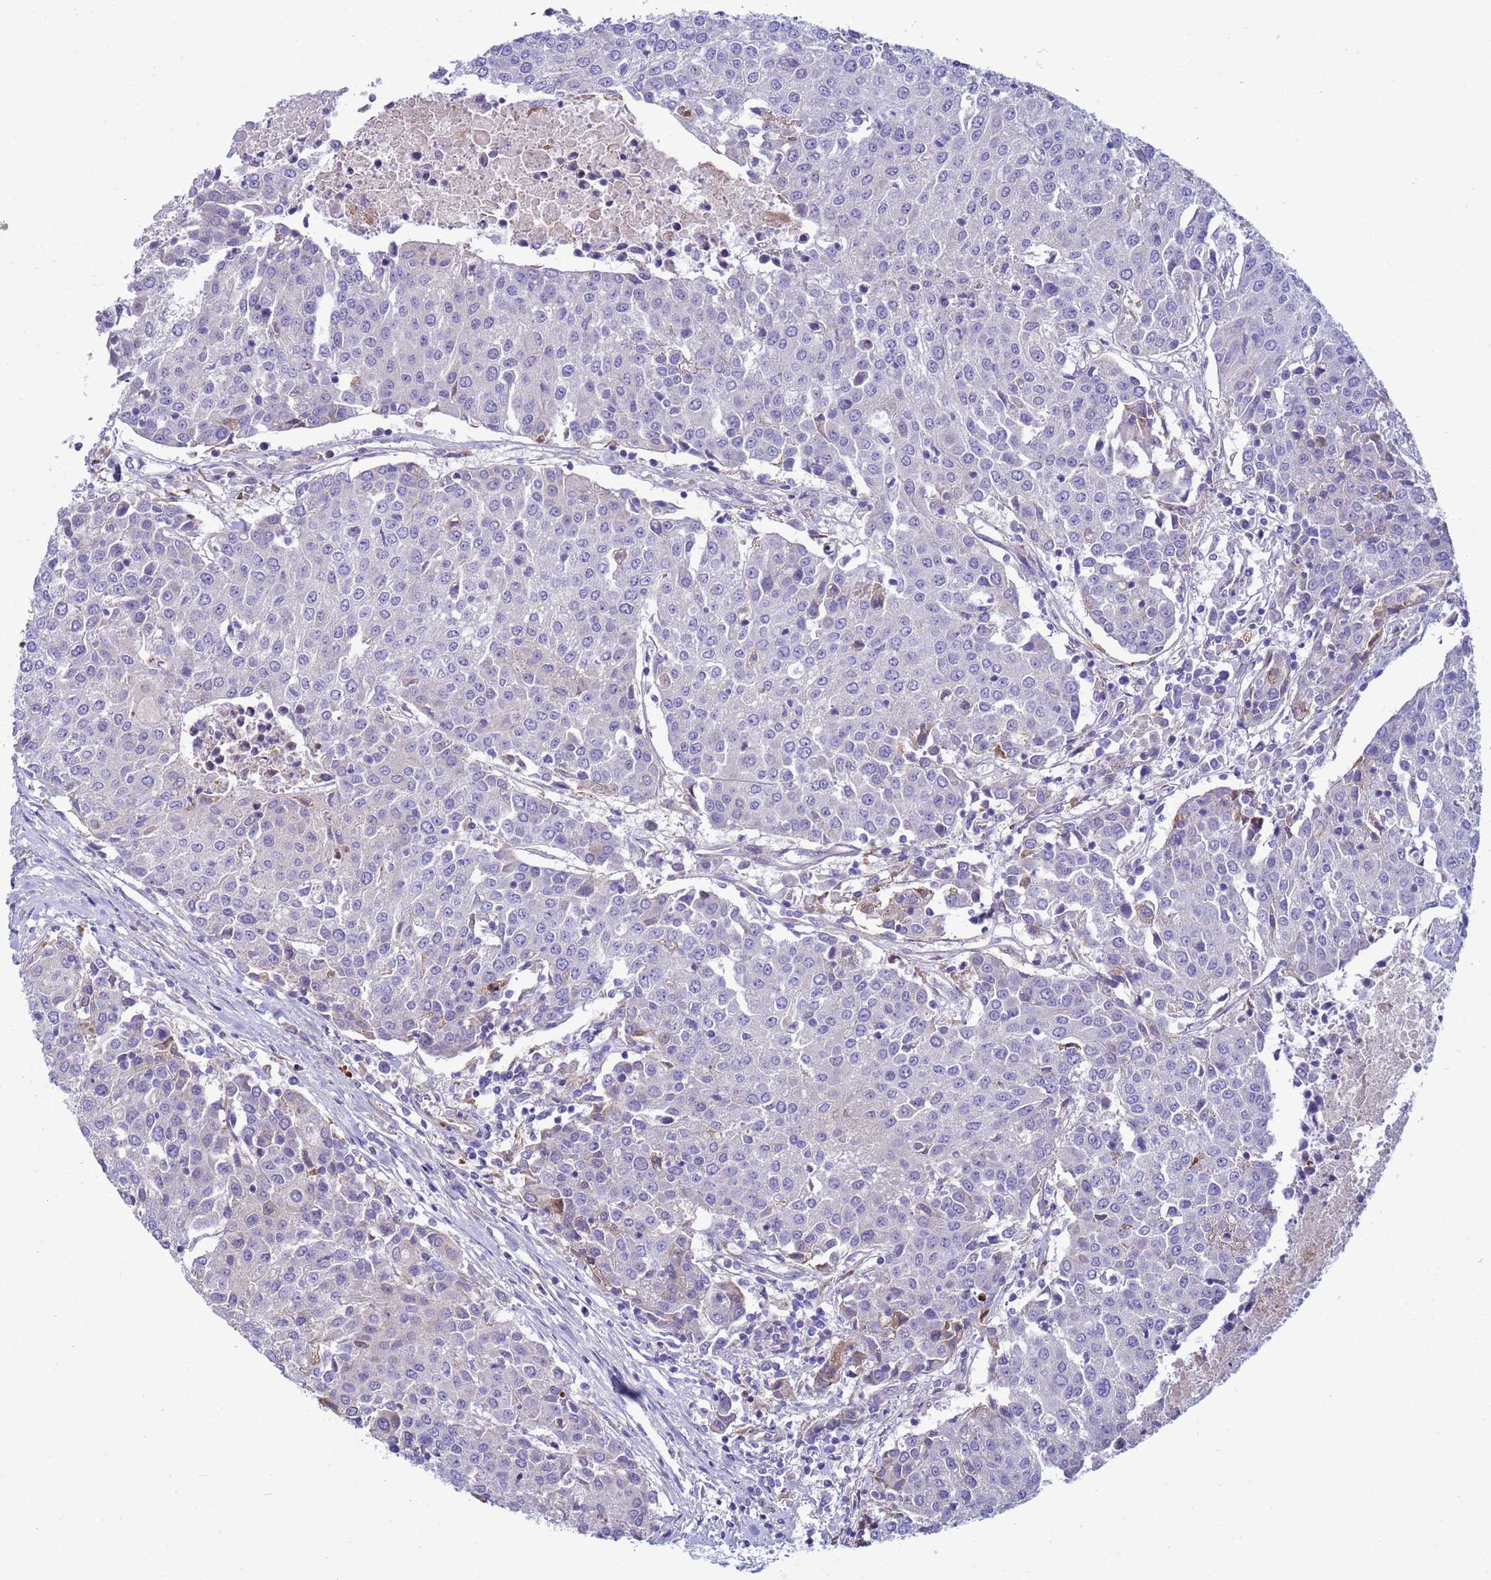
{"staining": {"intensity": "negative", "quantity": "none", "location": "none"}, "tissue": "urothelial cancer", "cell_type": "Tumor cells", "image_type": "cancer", "snomed": [{"axis": "morphology", "description": "Urothelial carcinoma, High grade"}, {"axis": "topography", "description": "Urinary bladder"}], "caption": "This micrograph is of urothelial carcinoma (high-grade) stained with immunohistochemistry to label a protein in brown with the nuclei are counter-stained blue. There is no staining in tumor cells.", "gene": "TRPC6", "patient": {"sex": "female", "age": 85}}